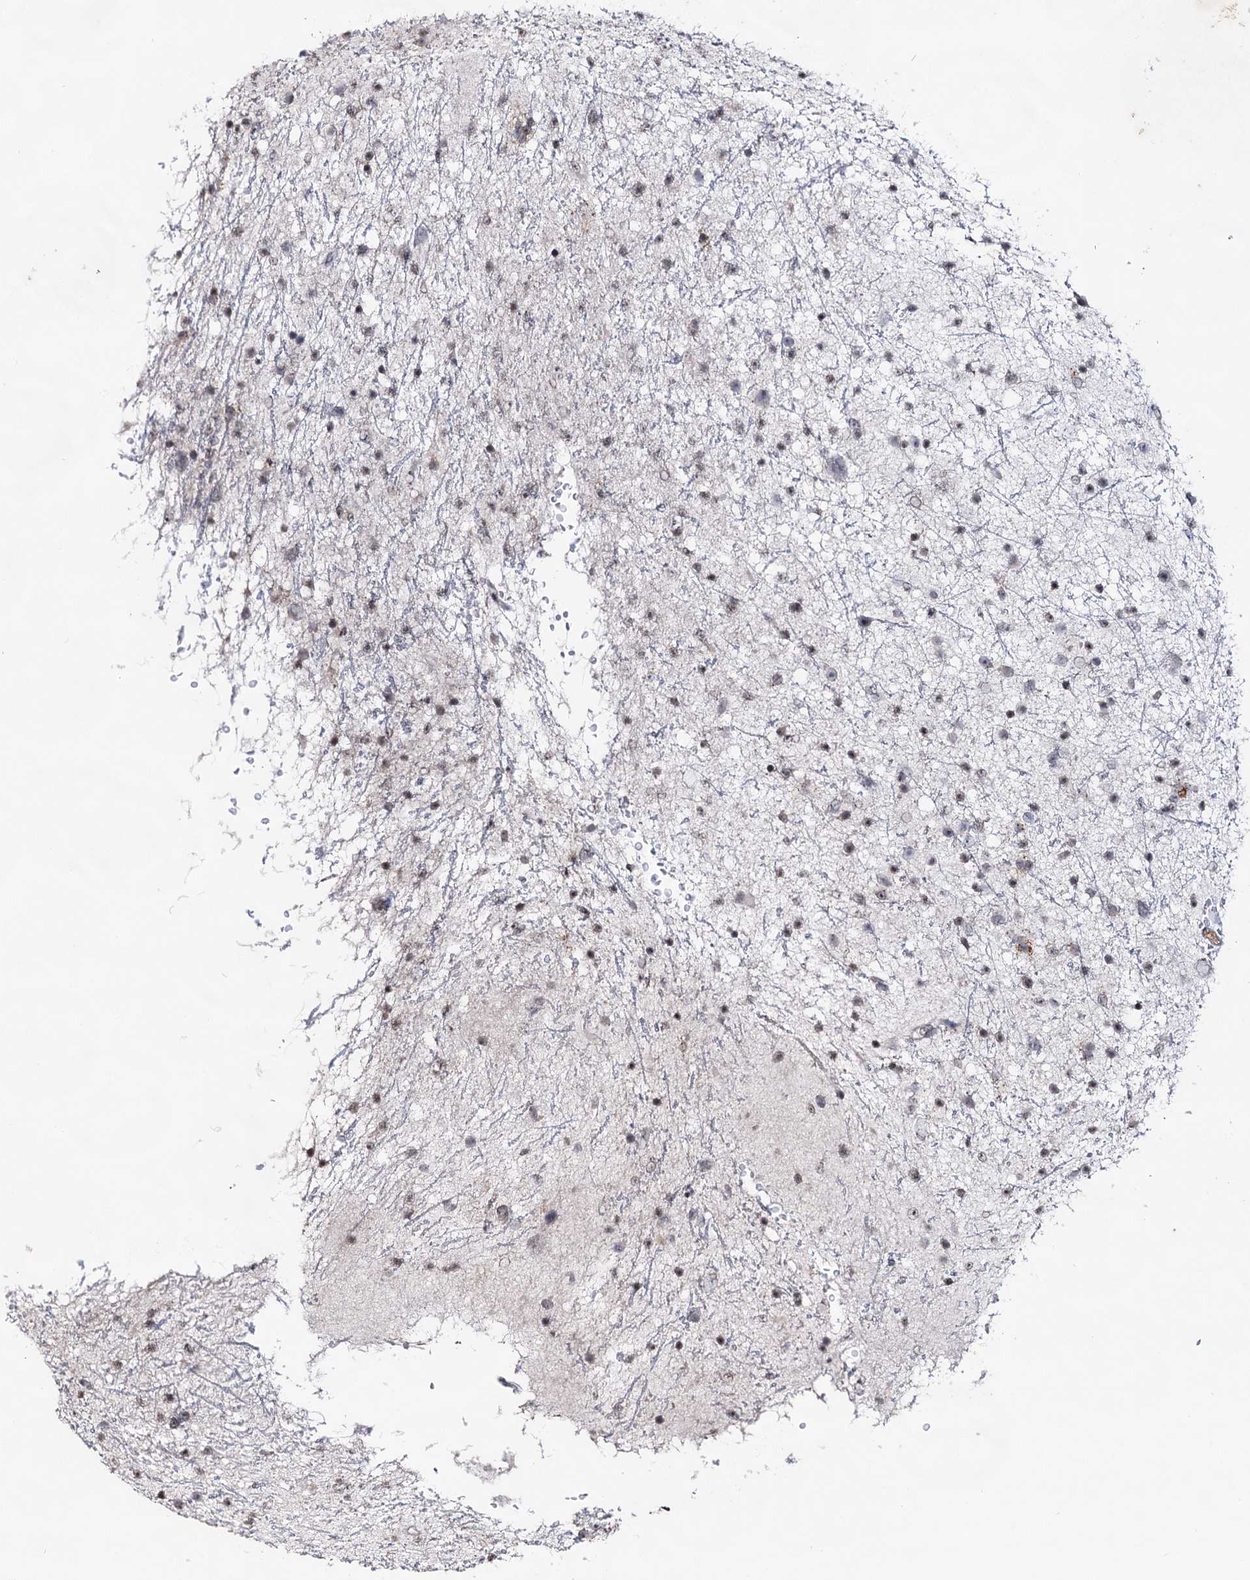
{"staining": {"intensity": "negative", "quantity": "none", "location": "none"}, "tissue": "glioma", "cell_type": "Tumor cells", "image_type": "cancer", "snomed": [{"axis": "morphology", "description": "Glioma, malignant, Low grade"}, {"axis": "topography", "description": "Cerebral cortex"}], "caption": "Tumor cells are negative for brown protein staining in glioma.", "gene": "PLIN1", "patient": {"sex": "female", "age": 39}}